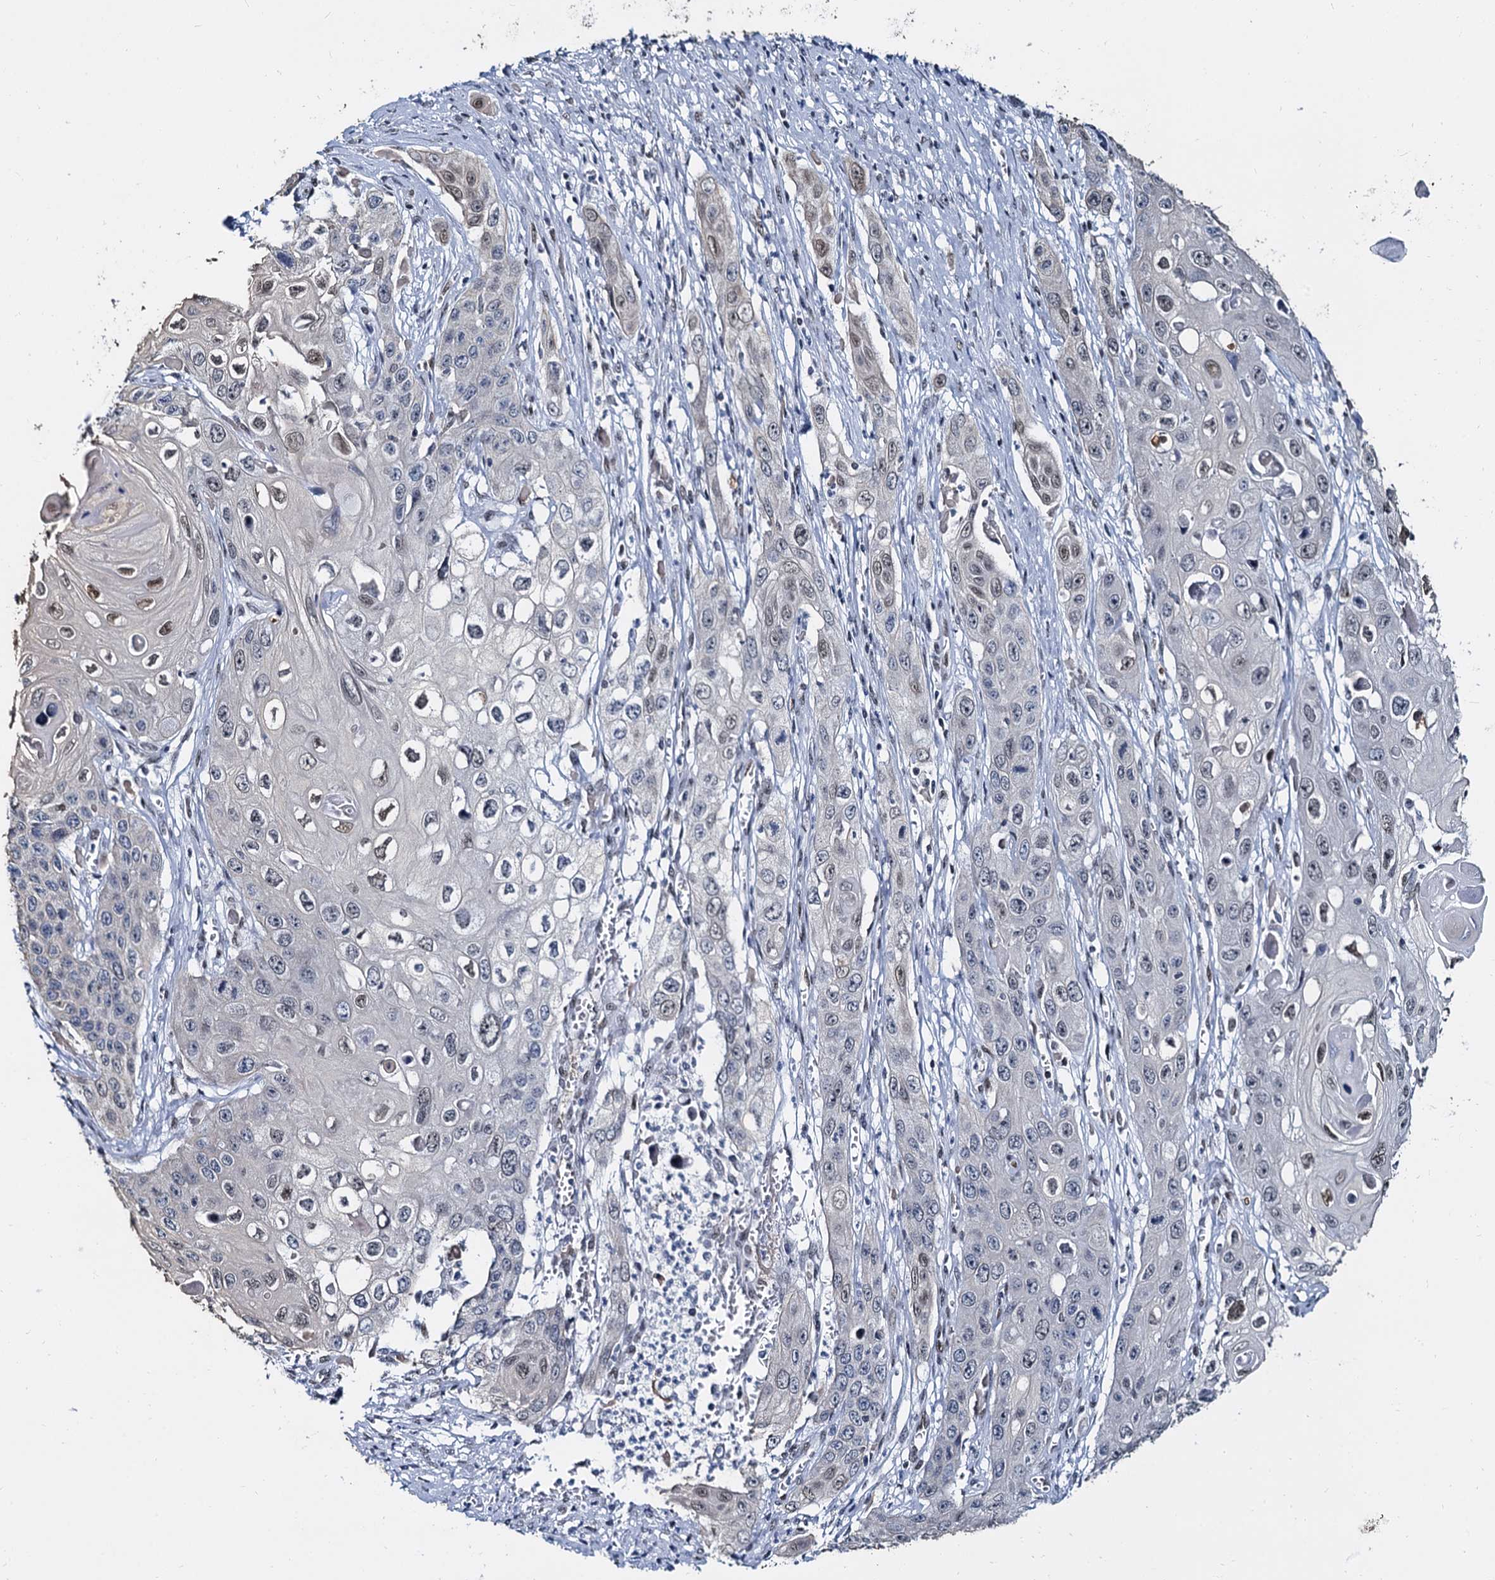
{"staining": {"intensity": "weak", "quantity": "<25%", "location": "nuclear"}, "tissue": "skin cancer", "cell_type": "Tumor cells", "image_type": "cancer", "snomed": [{"axis": "morphology", "description": "Squamous cell carcinoma, NOS"}, {"axis": "topography", "description": "Skin"}], "caption": "High power microscopy image of an immunohistochemistry (IHC) image of squamous cell carcinoma (skin), revealing no significant positivity in tumor cells.", "gene": "CMAS", "patient": {"sex": "male", "age": 55}}